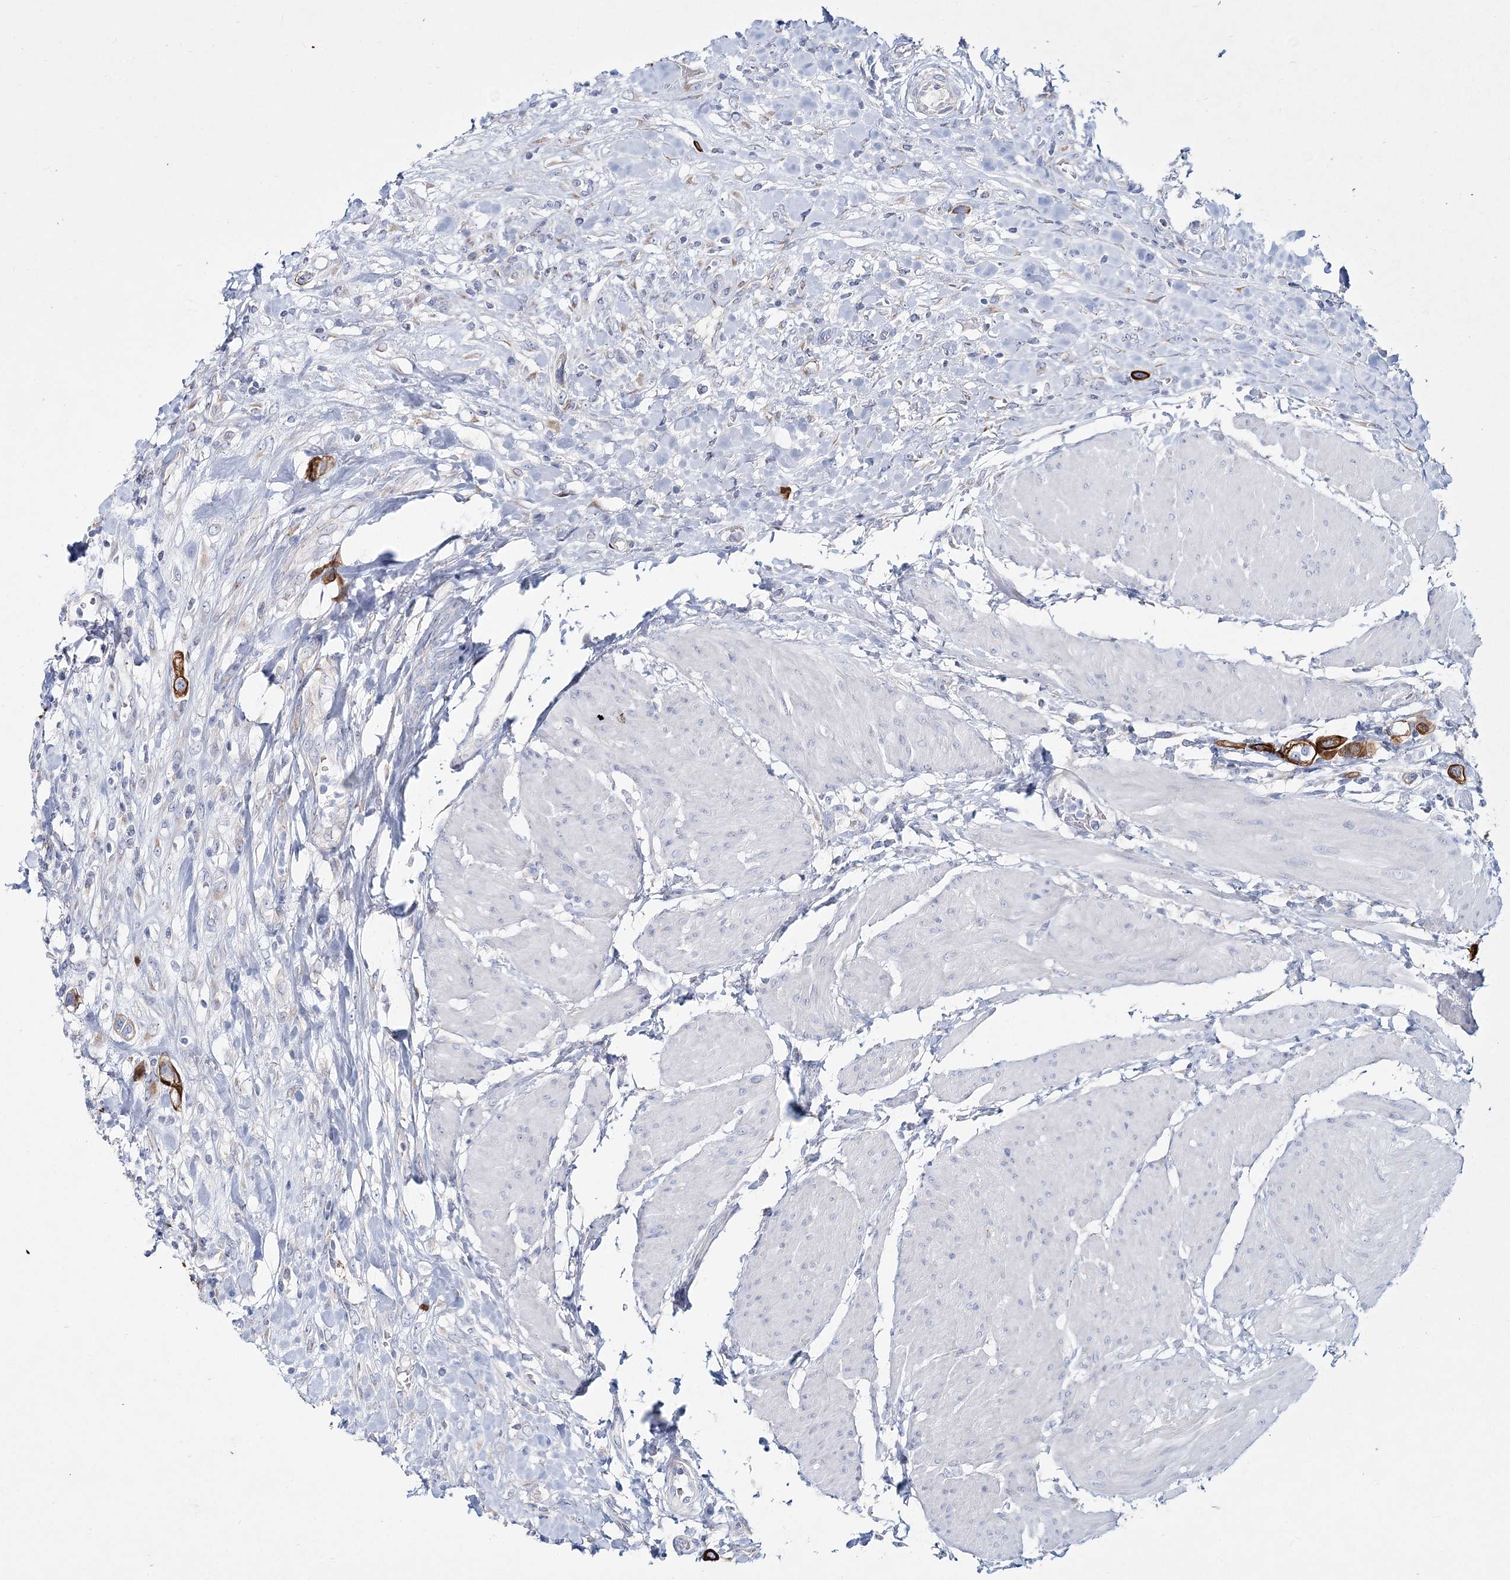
{"staining": {"intensity": "strong", "quantity": "<25%", "location": "cytoplasmic/membranous"}, "tissue": "urothelial cancer", "cell_type": "Tumor cells", "image_type": "cancer", "snomed": [{"axis": "morphology", "description": "Urothelial carcinoma, High grade"}, {"axis": "topography", "description": "Urinary bladder"}], "caption": "This image reveals immunohistochemistry staining of urothelial cancer, with medium strong cytoplasmic/membranous staining in about <25% of tumor cells.", "gene": "ADGRL1", "patient": {"sex": "male", "age": 50}}